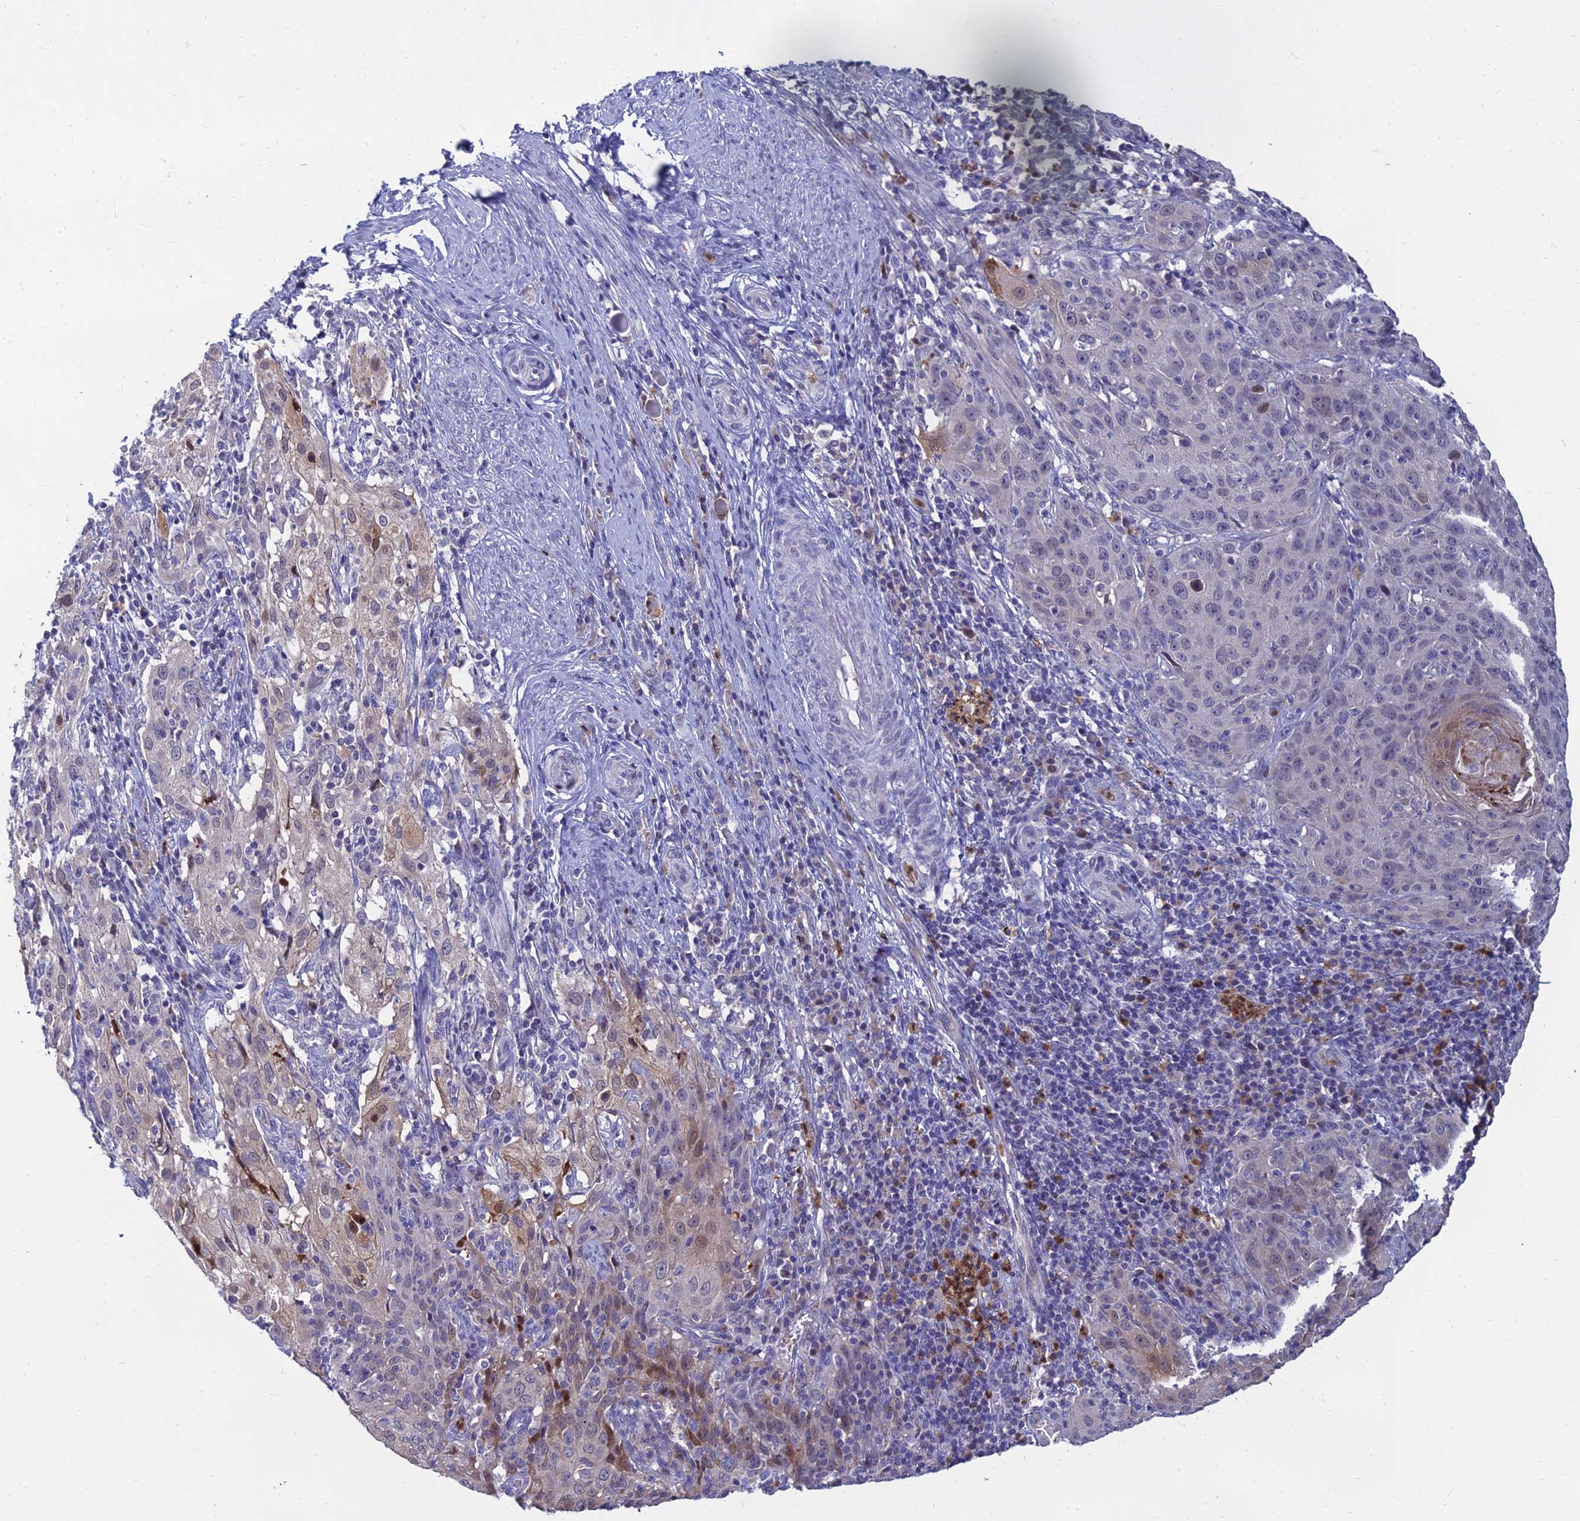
{"staining": {"intensity": "weak", "quantity": "<25%", "location": "cytoplasmic/membranous,nuclear"}, "tissue": "cervical cancer", "cell_type": "Tumor cells", "image_type": "cancer", "snomed": [{"axis": "morphology", "description": "Squamous cell carcinoma, NOS"}, {"axis": "topography", "description": "Cervix"}], "caption": "There is no significant positivity in tumor cells of cervical cancer (squamous cell carcinoma).", "gene": "GOLGA6D", "patient": {"sex": "female", "age": 50}}